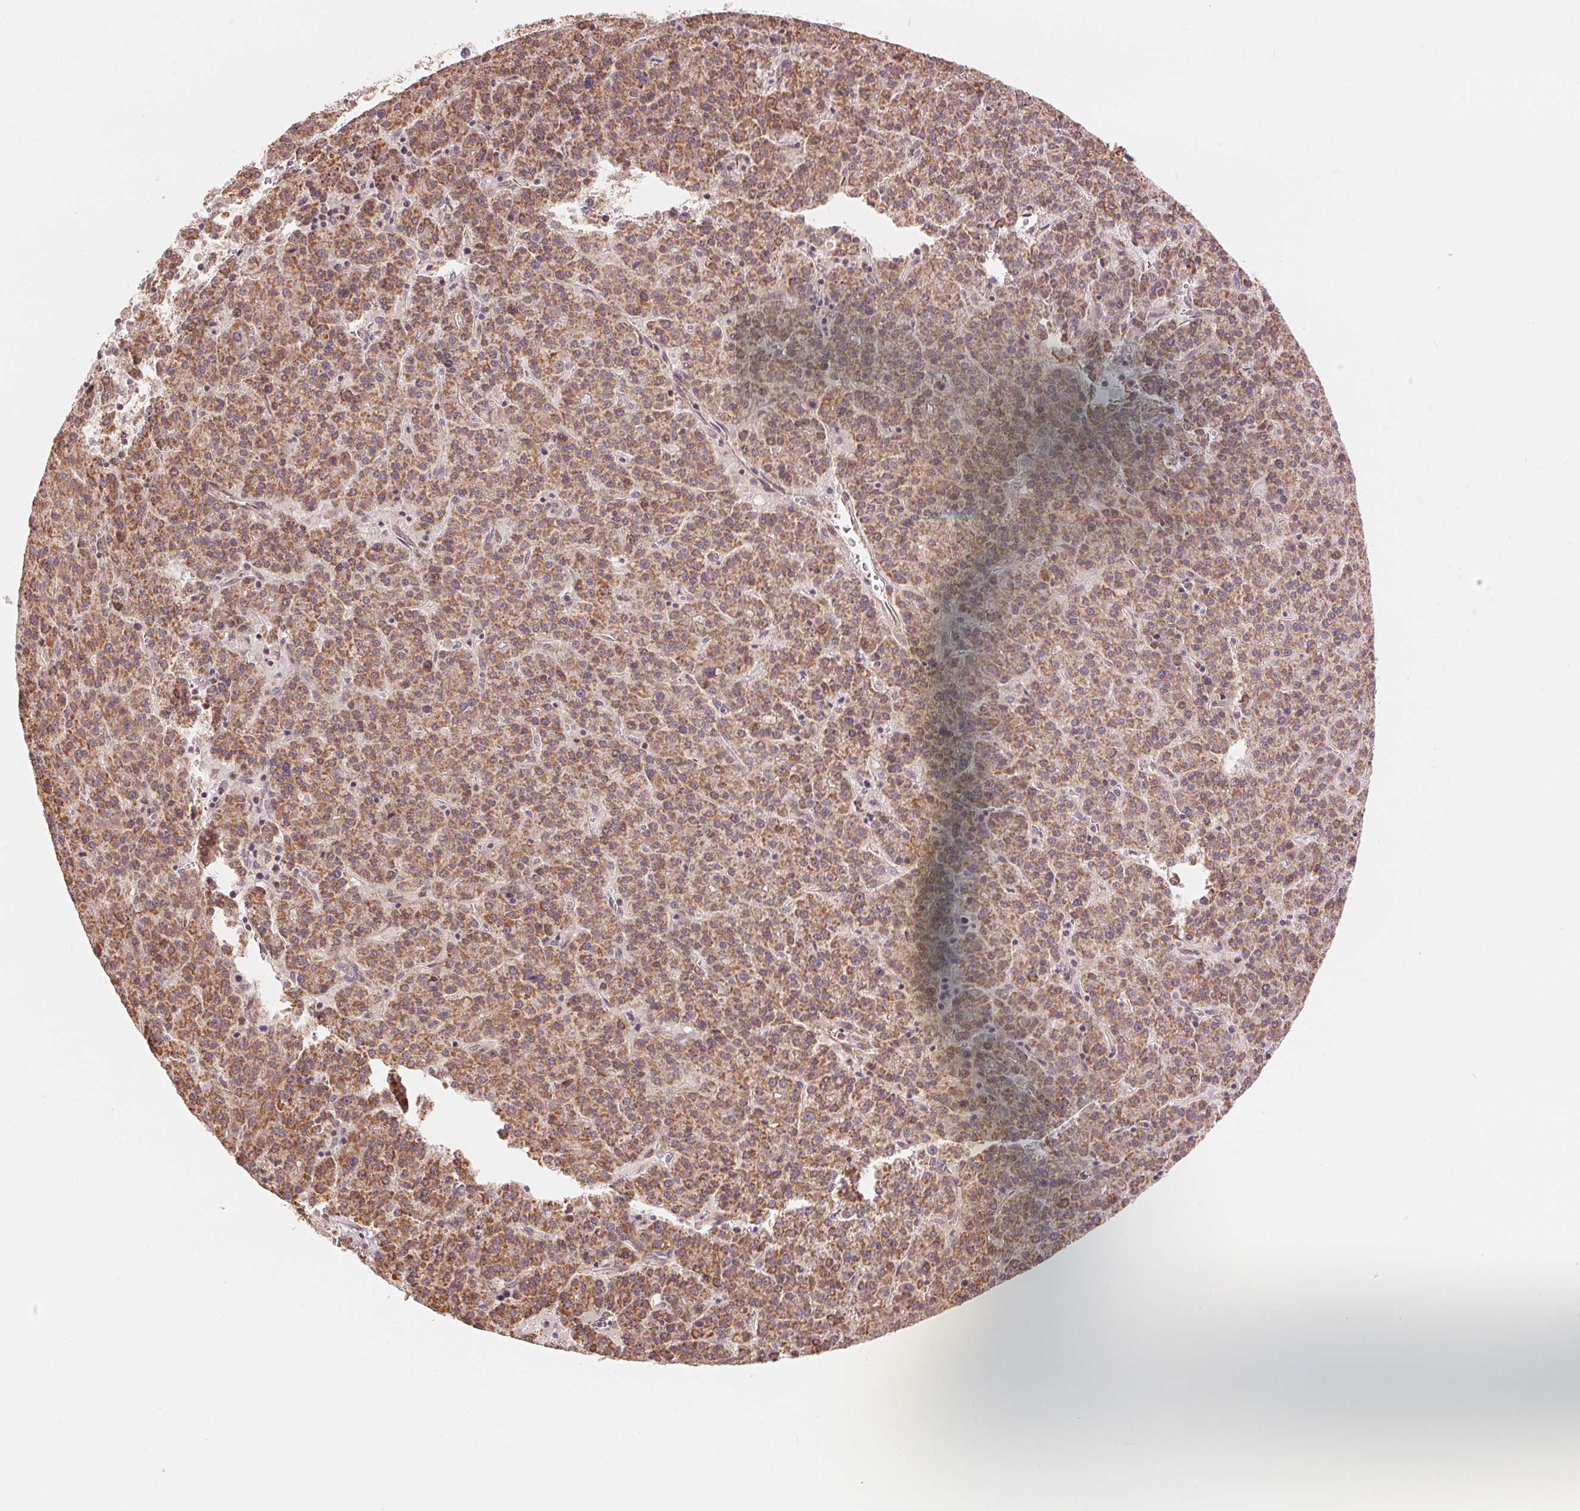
{"staining": {"intensity": "moderate", "quantity": ">75%", "location": "cytoplasmic/membranous"}, "tissue": "liver cancer", "cell_type": "Tumor cells", "image_type": "cancer", "snomed": [{"axis": "morphology", "description": "Carcinoma, Hepatocellular, NOS"}, {"axis": "topography", "description": "Liver"}], "caption": "Protein staining by immunohistochemistry (IHC) reveals moderate cytoplasmic/membranous positivity in approximately >75% of tumor cells in liver cancer (hepatocellular carcinoma).", "gene": "SLC20A1", "patient": {"sex": "female", "age": 58}}